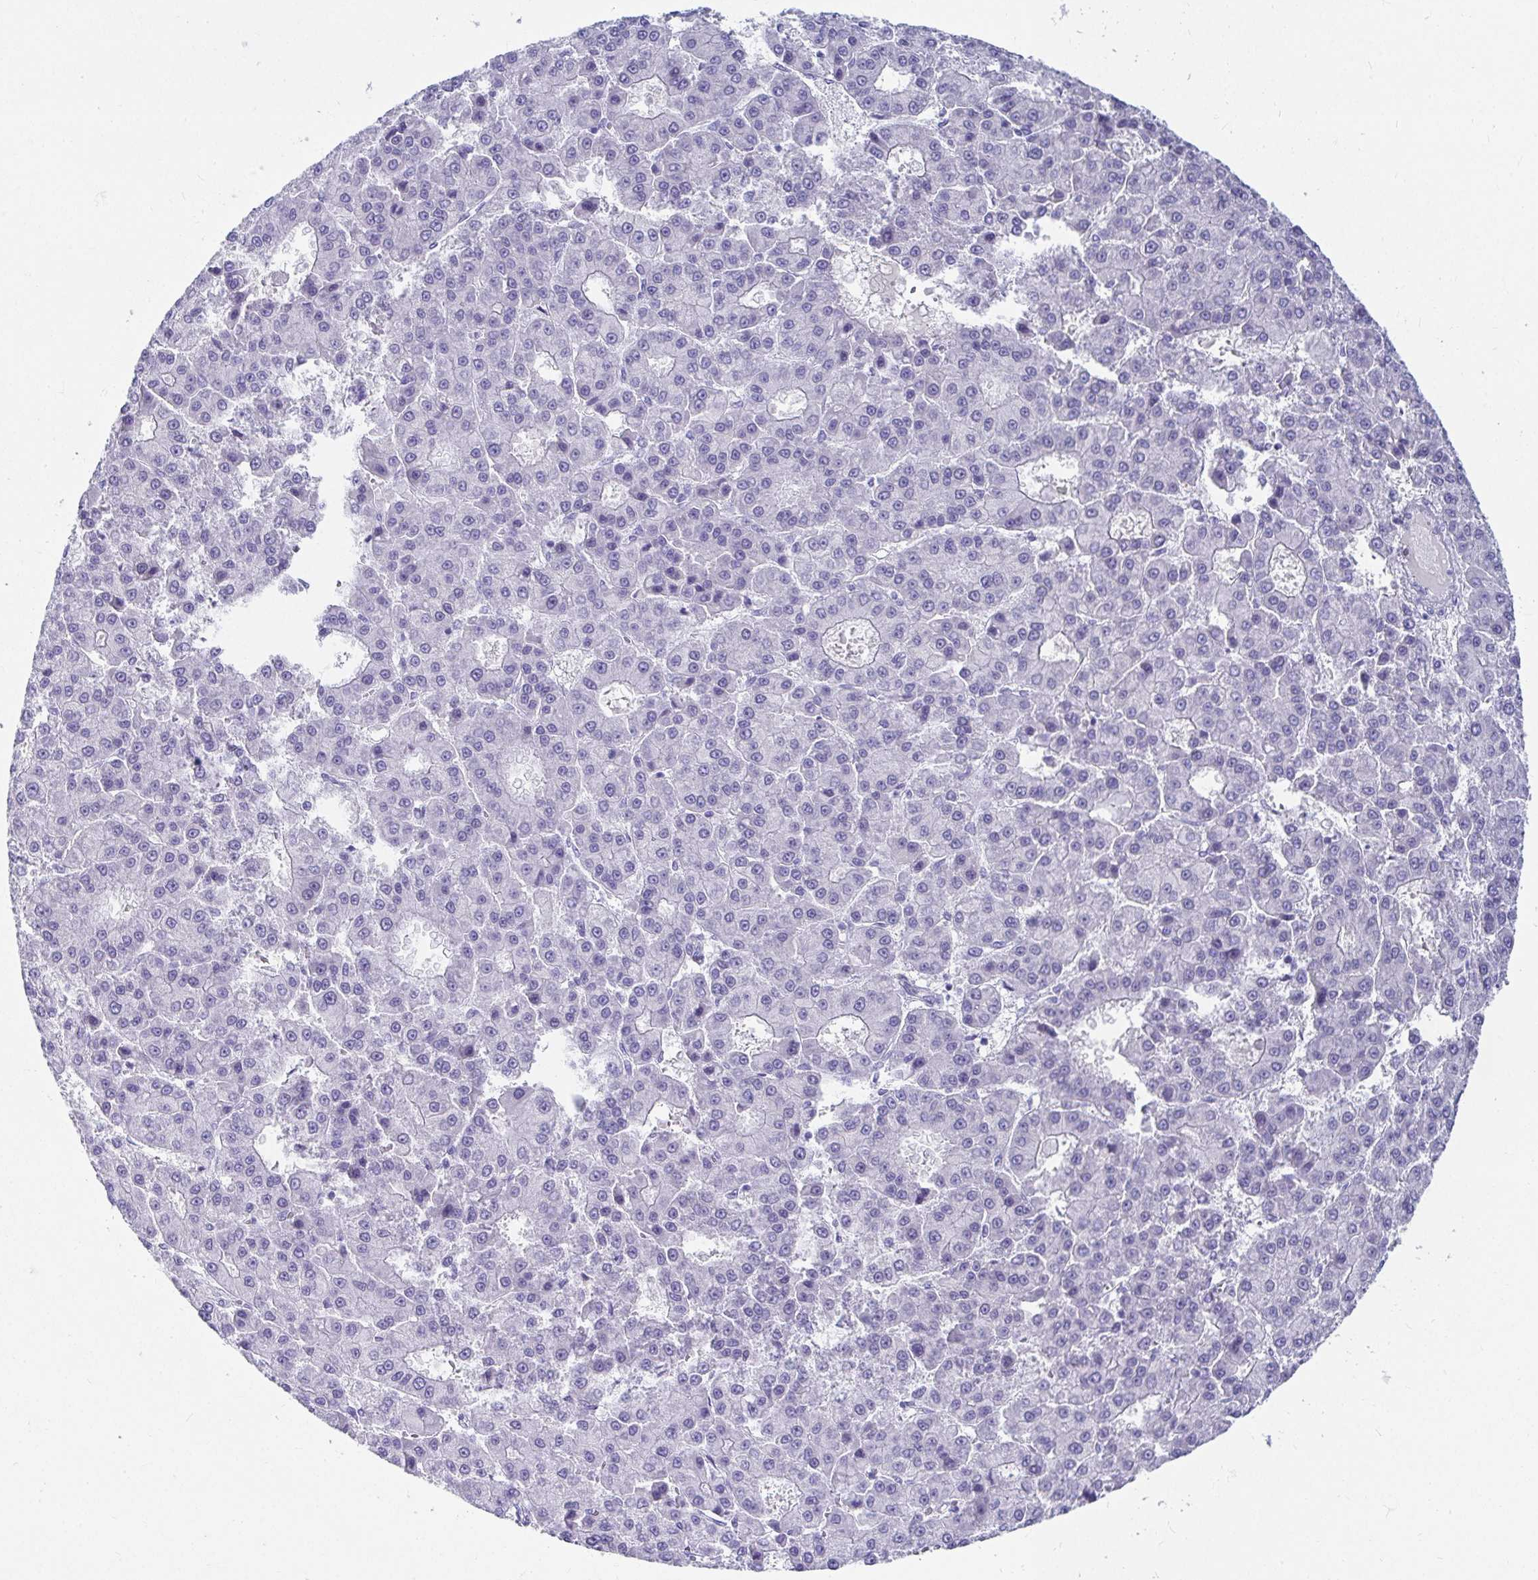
{"staining": {"intensity": "negative", "quantity": "none", "location": "none"}, "tissue": "liver cancer", "cell_type": "Tumor cells", "image_type": "cancer", "snomed": [{"axis": "morphology", "description": "Carcinoma, Hepatocellular, NOS"}, {"axis": "topography", "description": "Liver"}], "caption": "The photomicrograph exhibits no staining of tumor cells in hepatocellular carcinoma (liver).", "gene": "DPEP3", "patient": {"sex": "male", "age": 70}}